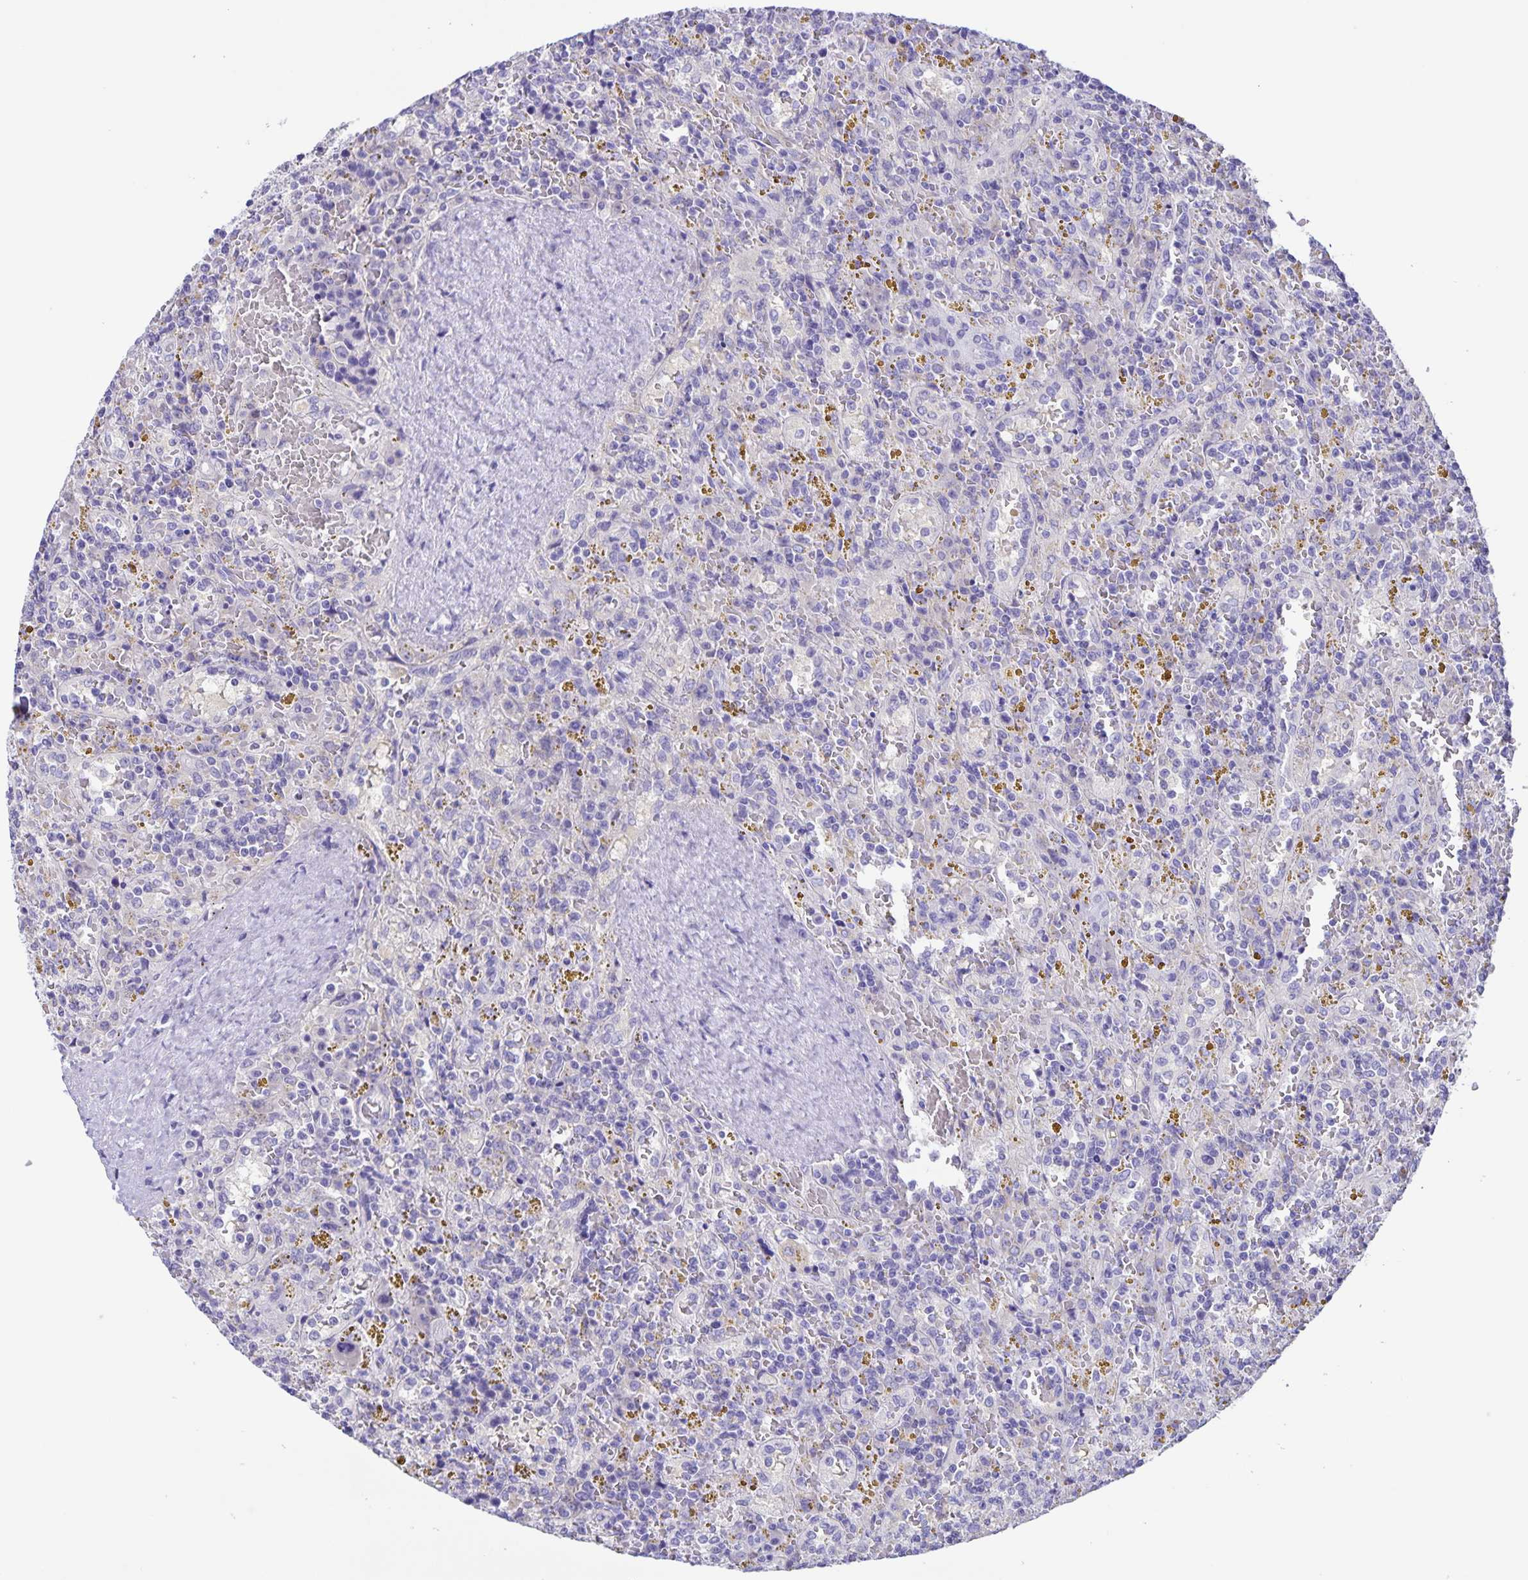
{"staining": {"intensity": "negative", "quantity": "none", "location": "none"}, "tissue": "lymphoma", "cell_type": "Tumor cells", "image_type": "cancer", "snomed": [{"axis": "morphology", "description": "Malignant lymphoma, non-Hodgkin's type, Low grade"}, {"axis": "topography", "description": "Spleen"}], "caption": "Immunohistochemistry (IHC) photomicrograph of human low-grade malignant lymphoma, non-Hodgkin's type stained for a protein (brown), which demonstrates no expression in tumor cells. Nuclei are stained in blue.", "gene": "CAPSL", "patient": {"sex": "female", "age": 65}}